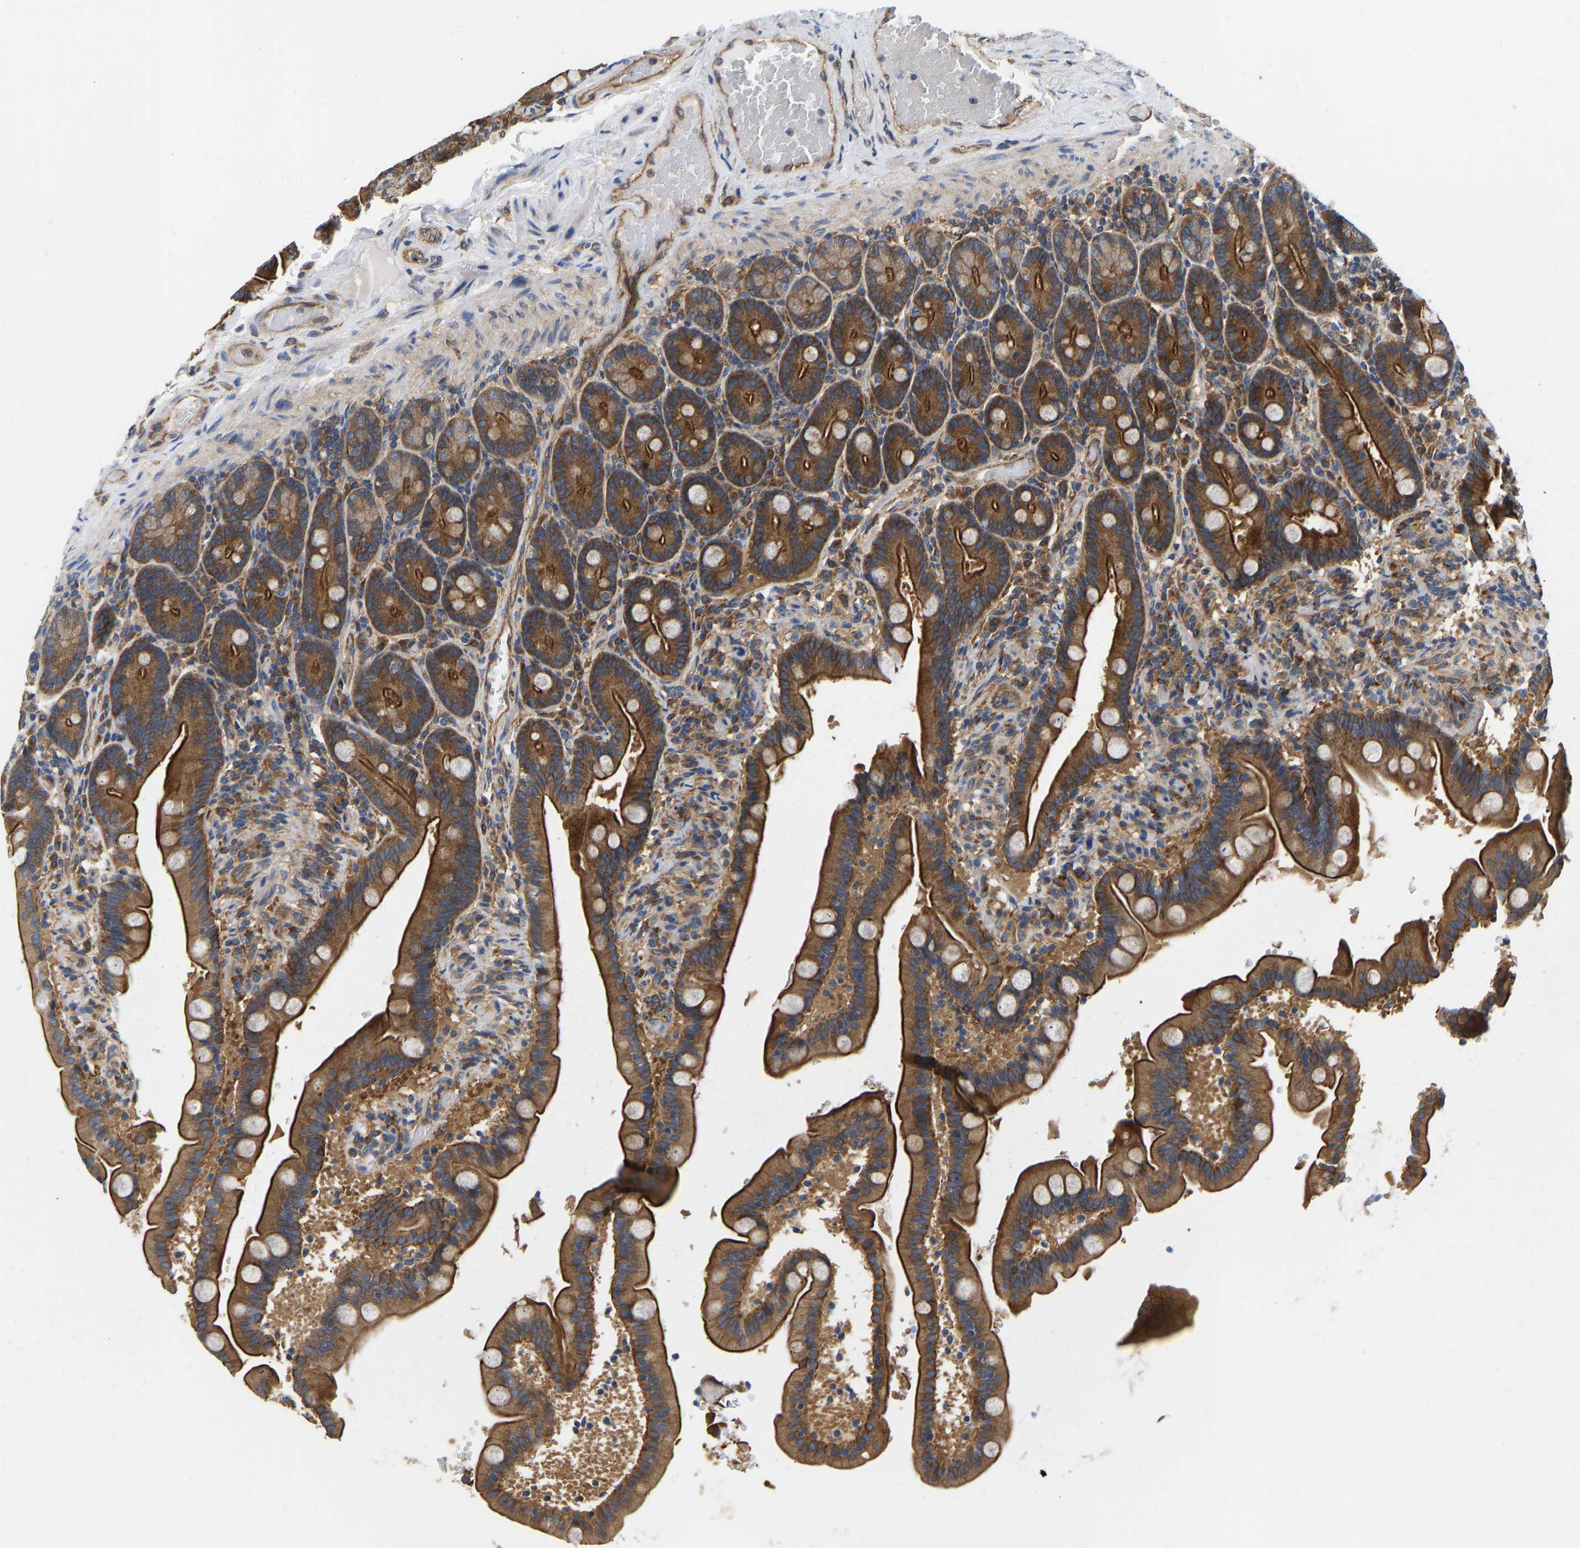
{"staining": {"intensity": "moderate", "quantity": ">75%", "location": "cytoplasmic/membranous"}, "tissue": "duodenum", "cell_type": "Glandular cells", "image_type": "normal", "snomed": [{"axis": "morphology", "description": "Normal tissue, NOS"}, {"axis": "topography", "description": "Duodenum"}], "caption": "Moderate cytoplasmic/membranous staining is present in about >75% of glandular cells in normal duodenum. (Stains: DAB (3,3'-diaminobenzidine) in brown, nuclei in blue, Microscopy: brightfield microscopy at high magnification).", "gene": "FLNB", "patient": {"sex": "male", "age": 54}}